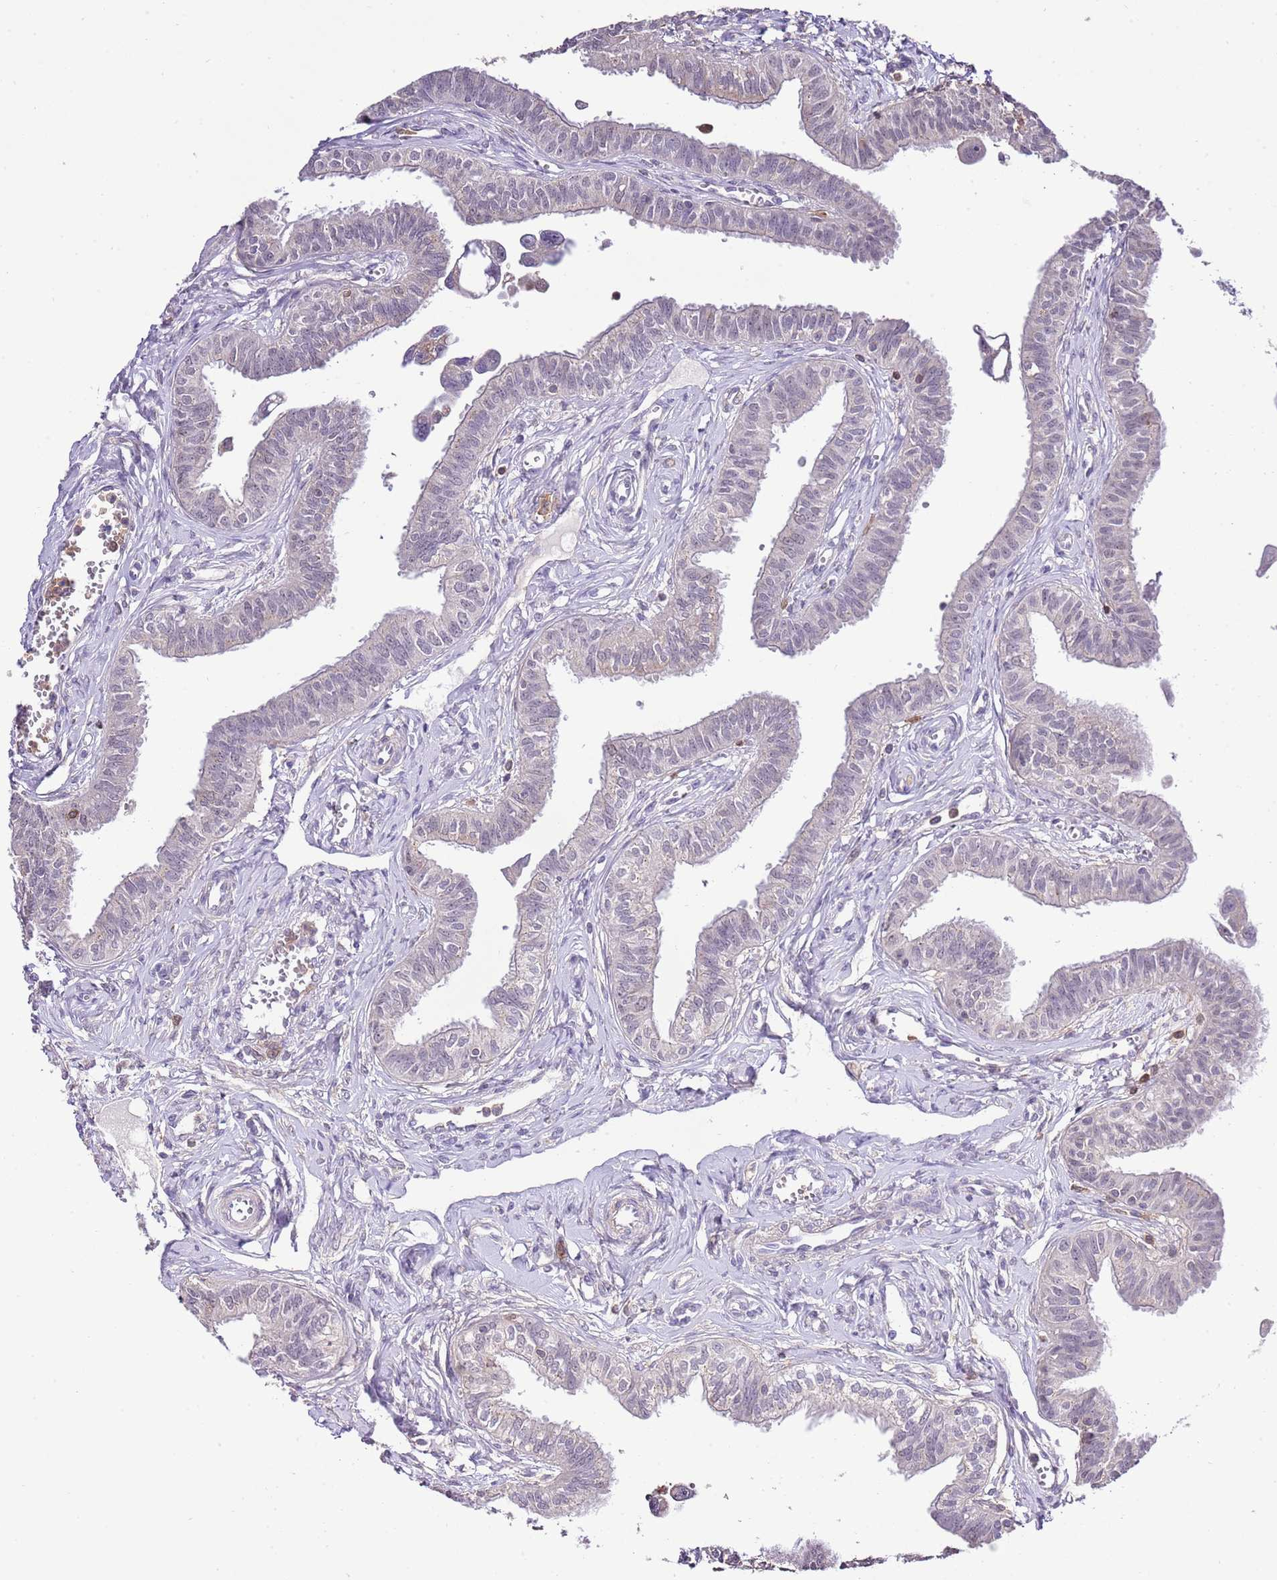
{"staining": {"intensity": "negative", "quantity": "none", "location": "none"}, "tissue": "fallopian tube", "cell_type": "Glandular cells", "image_type": "normal", "snomed": [{"axis": "morphology", "description": "Normal tissue, NOS"}, {"axis": "morphology", "description": "Carcinoma, NOS"}, {"axis": "topography", "description": "Fallopian tube"}, {"axis": "topography", "description": "Ovary"}], "caption": "This histopathology image is of normal fallopian tube stained with immunohistochemistry (IHC) to label a protein in brown with the nuclei are counter-stained blue. There is no positivity in glandular cells.", "gene": "EFHD1", "patient": {"sex": "female", "age": 59}}